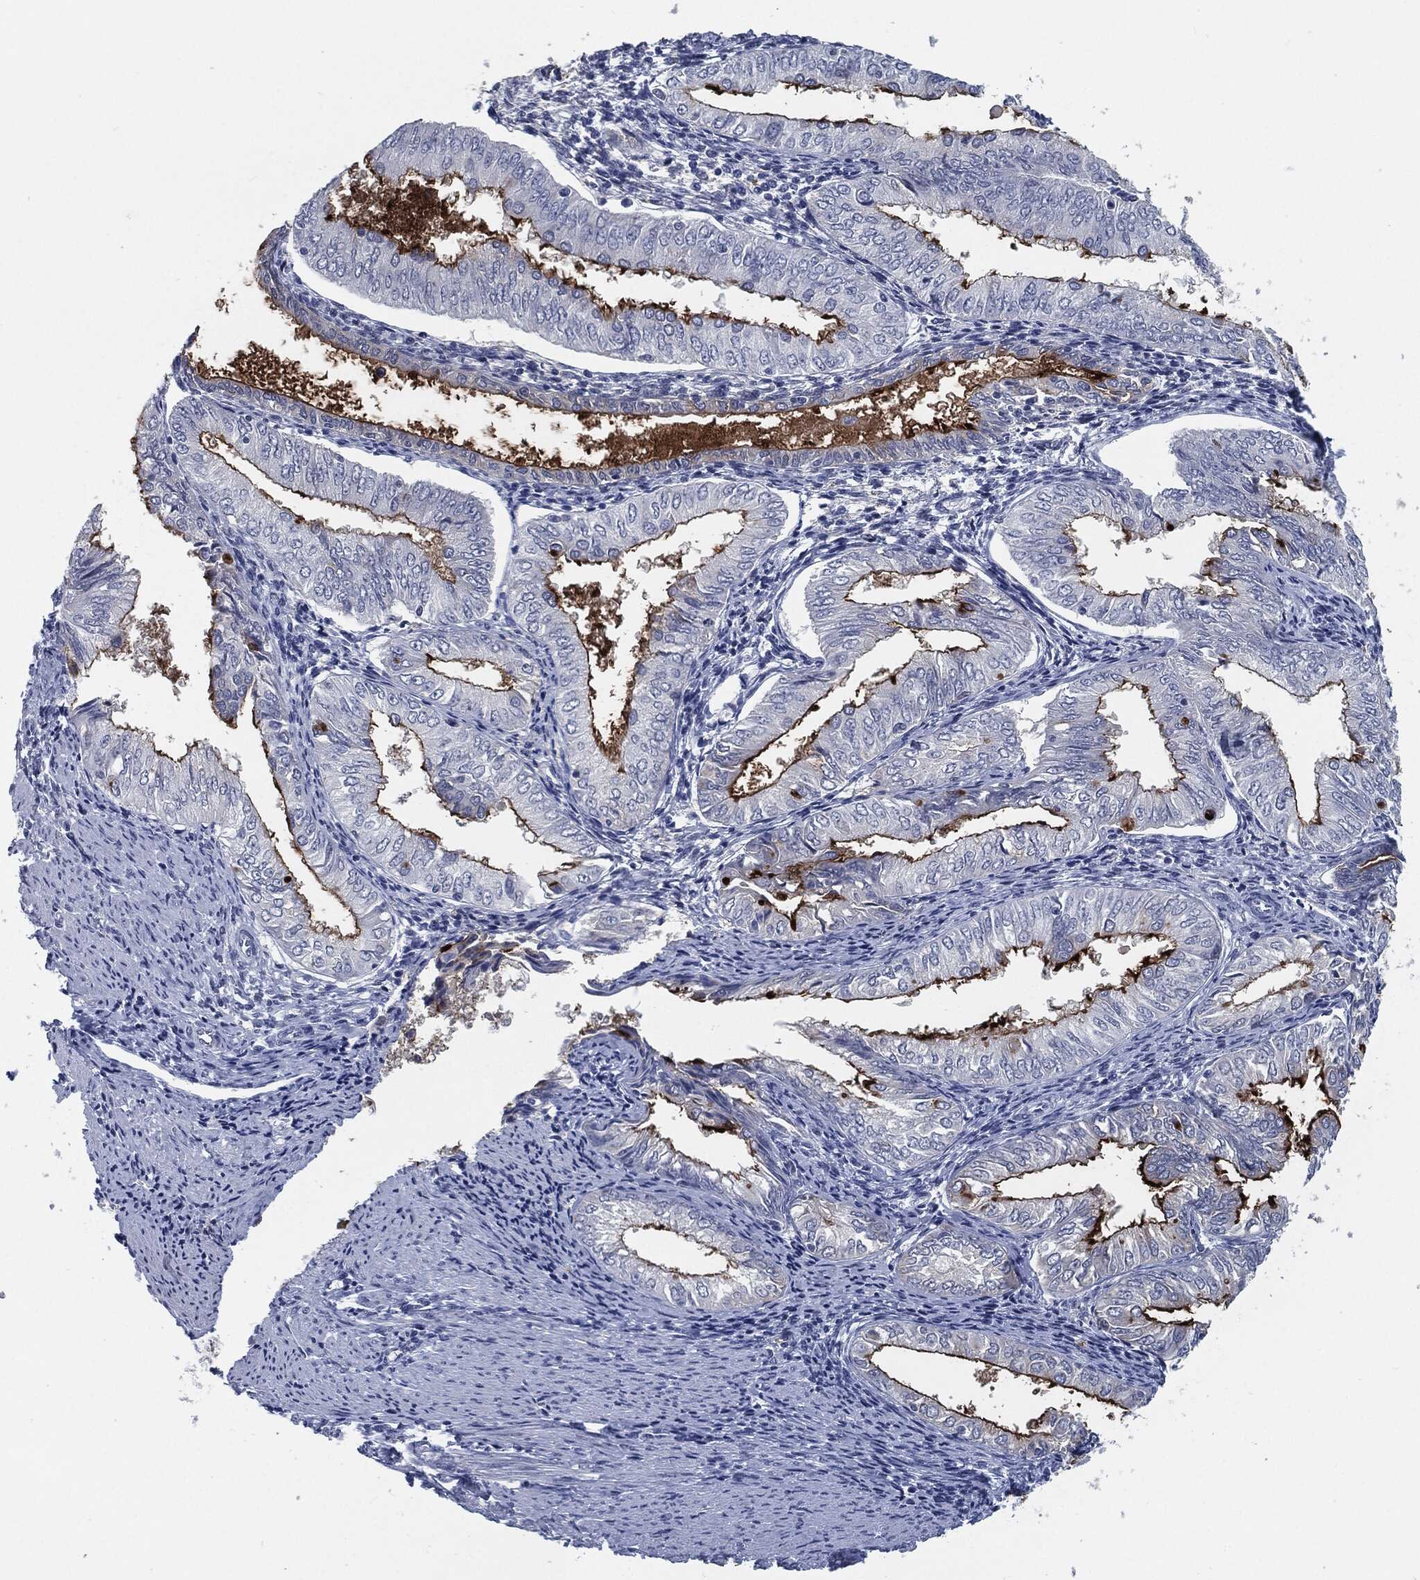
{"staining": {"intensity": "strong", "quantity": "25%-75%", "location": "cytoplasmic/membranous"}, "tissue": "endometrial cancer", "cell_type": "Tumor cells", "image_type": "cancer", "snomed": [{"axis": "morphology", "description": "Adenocarcinoma, NOS"}, {"axis": "topography", "description": "Endometrium"}], "caption": "Strong cytoplasmic/membranous protein staining is appreciated in about 25%-75% of tumor cells in adenocarcinoma (endometrial).", "gene": "PROM1", "patient": {"sex": "female", "age": 53}}